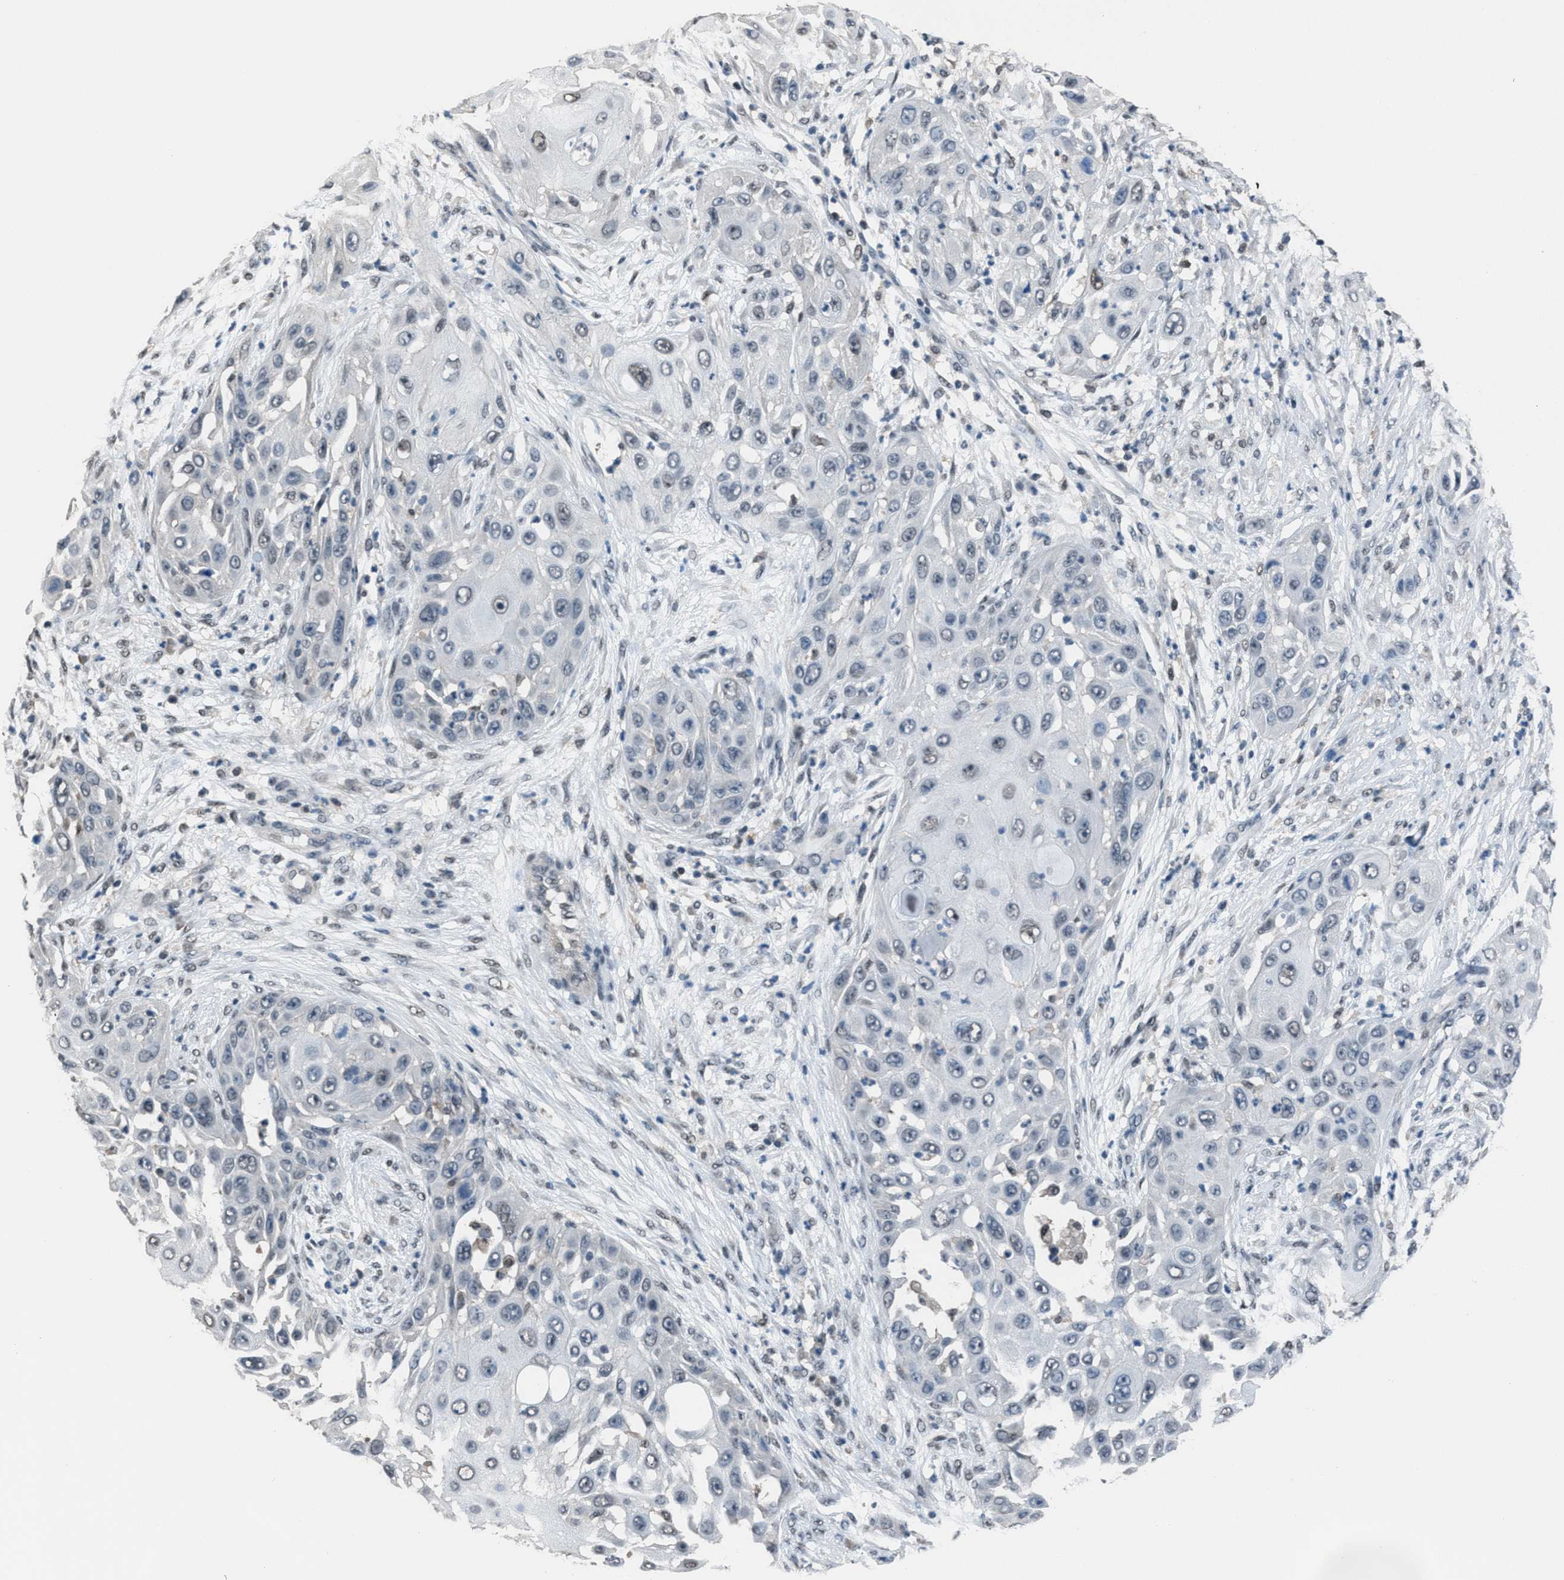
{"staining": {"intensity": "weak", "quantity": "<25%", "location": "nuclear"}, "tissue": "skin cancer", "cell_type": "Tumor cells", "image_type": "cancer", "snomed": [{"axis": "morphology", "description": "Squamous cell carcinoma, NOS"}, {"axis": "topography", "description": "Skin"}], "caption": "This is an immunohistochemistry photomicrograph of human squamous cell carcinoma (skin). There is no staining in tumor cells.", "gene": "ZNF276", "patient": {"sex": "female", "age": 44}}